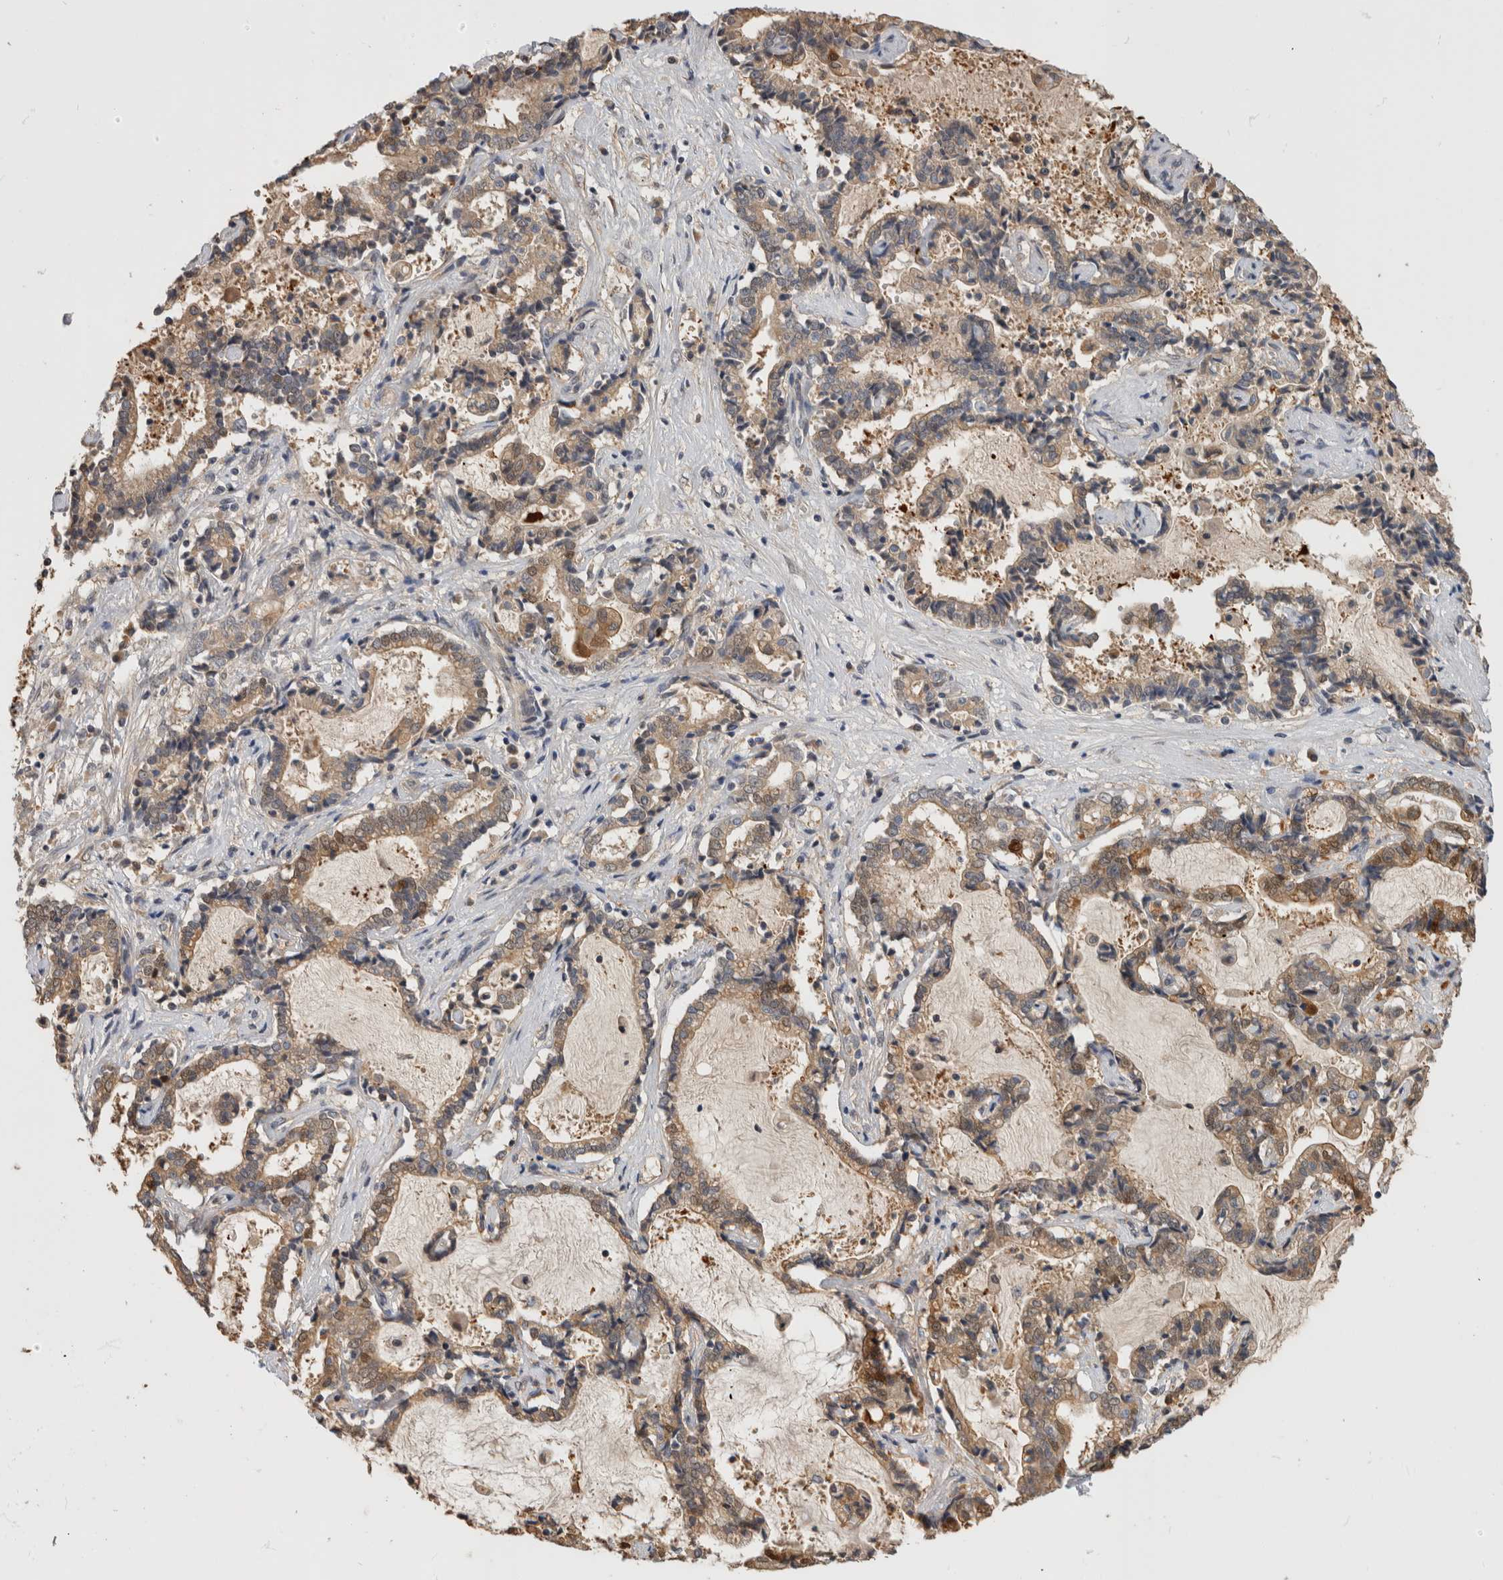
{"staining": {"intensity": "moderate", "quantity": "25%-75%", "location": "cytoplasmic/membranous"}, "tissue": "liver cancer", "cell_type": "Tumor cells", "image_type": "cancer", "snomed": [{"axis": "morphology", "description": "Cholangiocarcinoma"}, {"axis": "topography", "description": "Liver"}], "caption": "Immunohistochemical staining of human liver cholangiocarcinoma reveals moderate cytoplasmic/membranous protein expression in about 25%-75% of tumor cells. (brown staining indicates protein expression, while blue staining denotes nuclei).", "gene": "PGM1", "patient": {"sex": "male", "age": 57}}